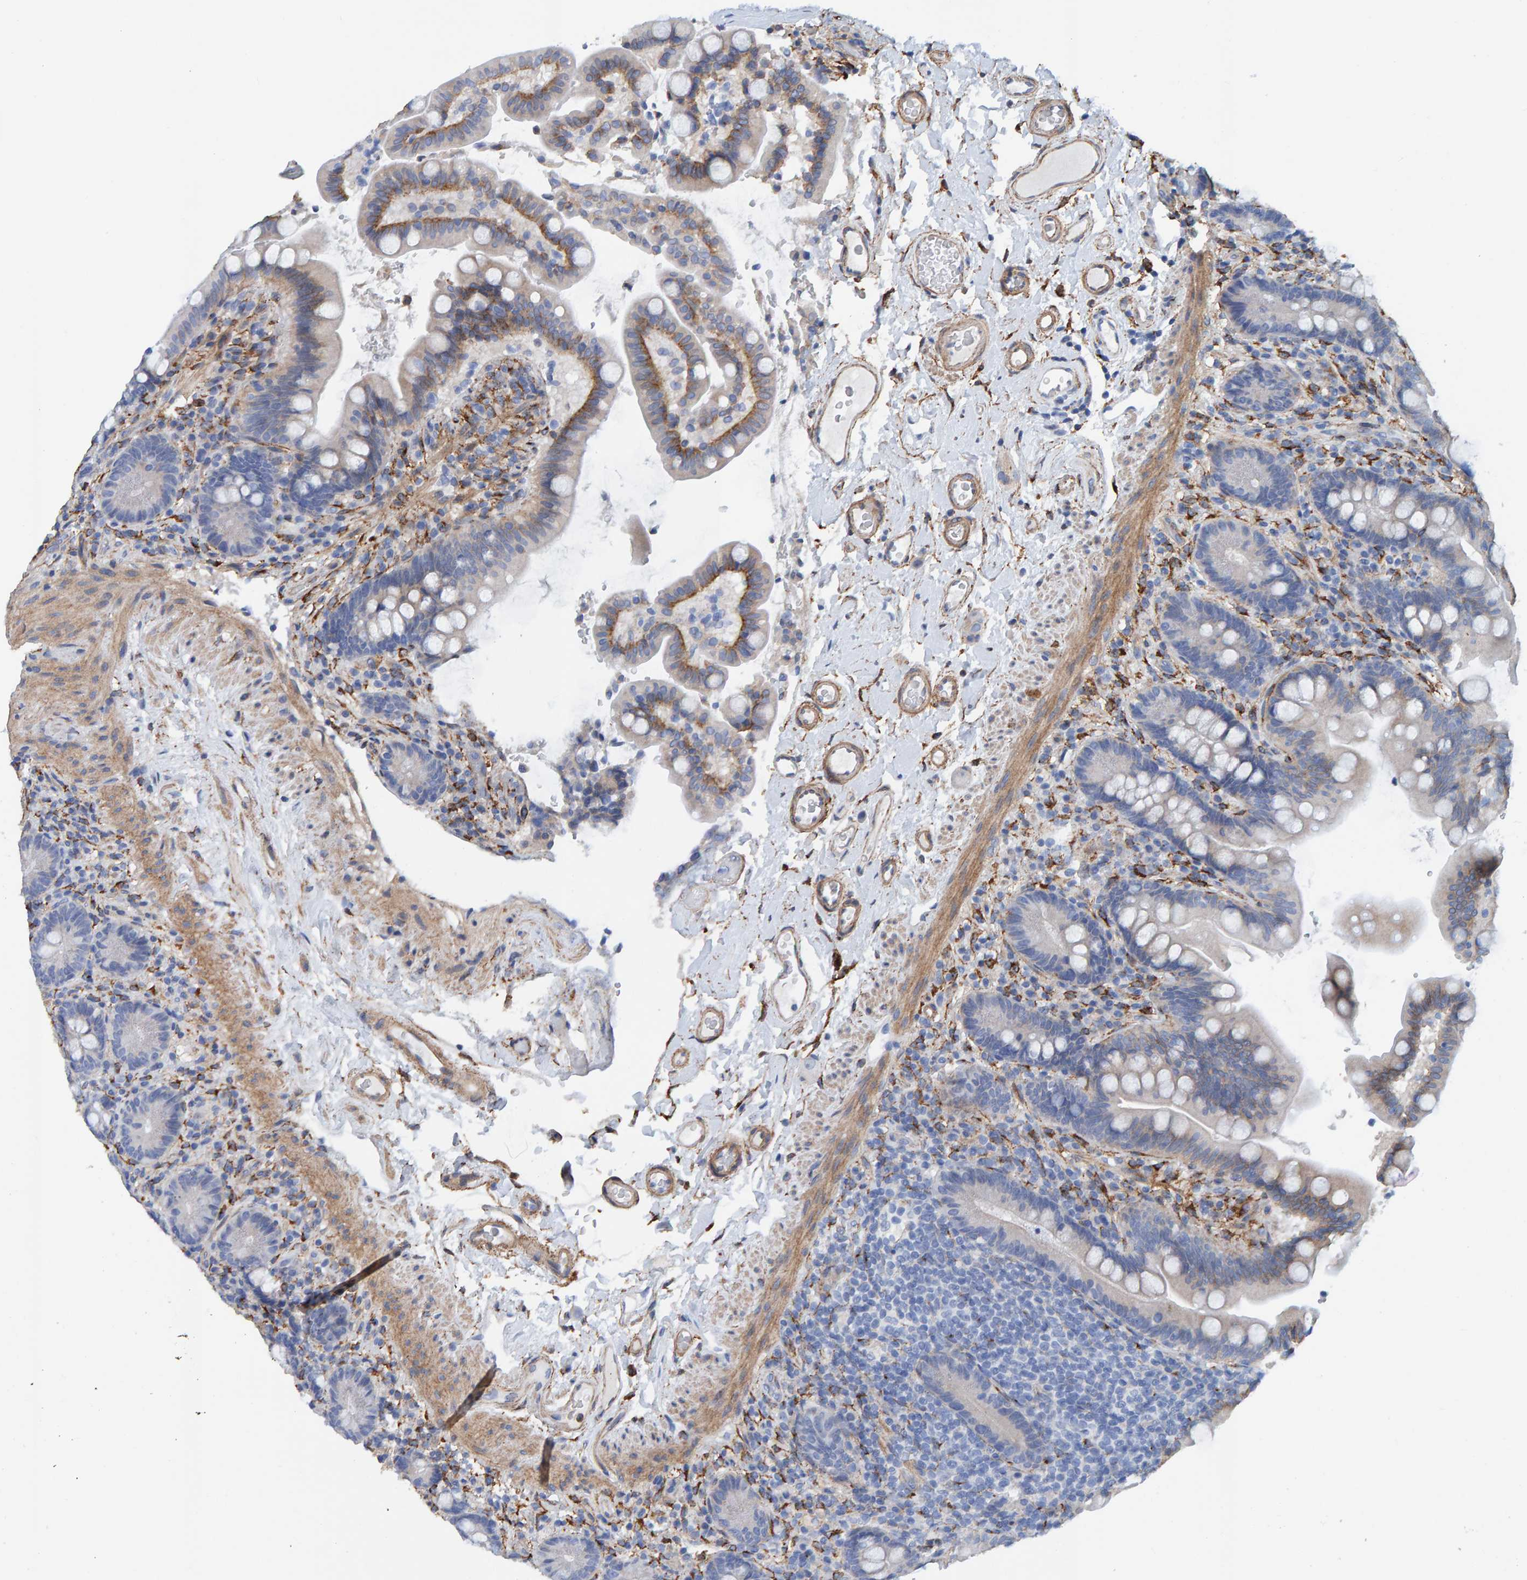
{"staining": {"intensity": "weak", "quantity": ">75%", "location": "cytoplasmic/membranous"}, "tissue": "colon", "cell_type": "Endothelial cells", "image_type": "normal", "snomed": [{"axis": "morphology", "description": "Normal tissue, NOS"}, {"axis": "topography", "description": "Smooth muscle"}, {"axis": "topography", "description": "Colon"}], "caption": "DAB immunohistochemical staining of normal colon demonstrates weak cytoplasmic/membranous protein expression in about >75% of endothelial cells. (DAB (3,3'-diaminobenzidine) = brown stain, brightfield microscopy at high magnification).", "gene": "LRP1", "patient": {"sex": "male", "age": 73}}